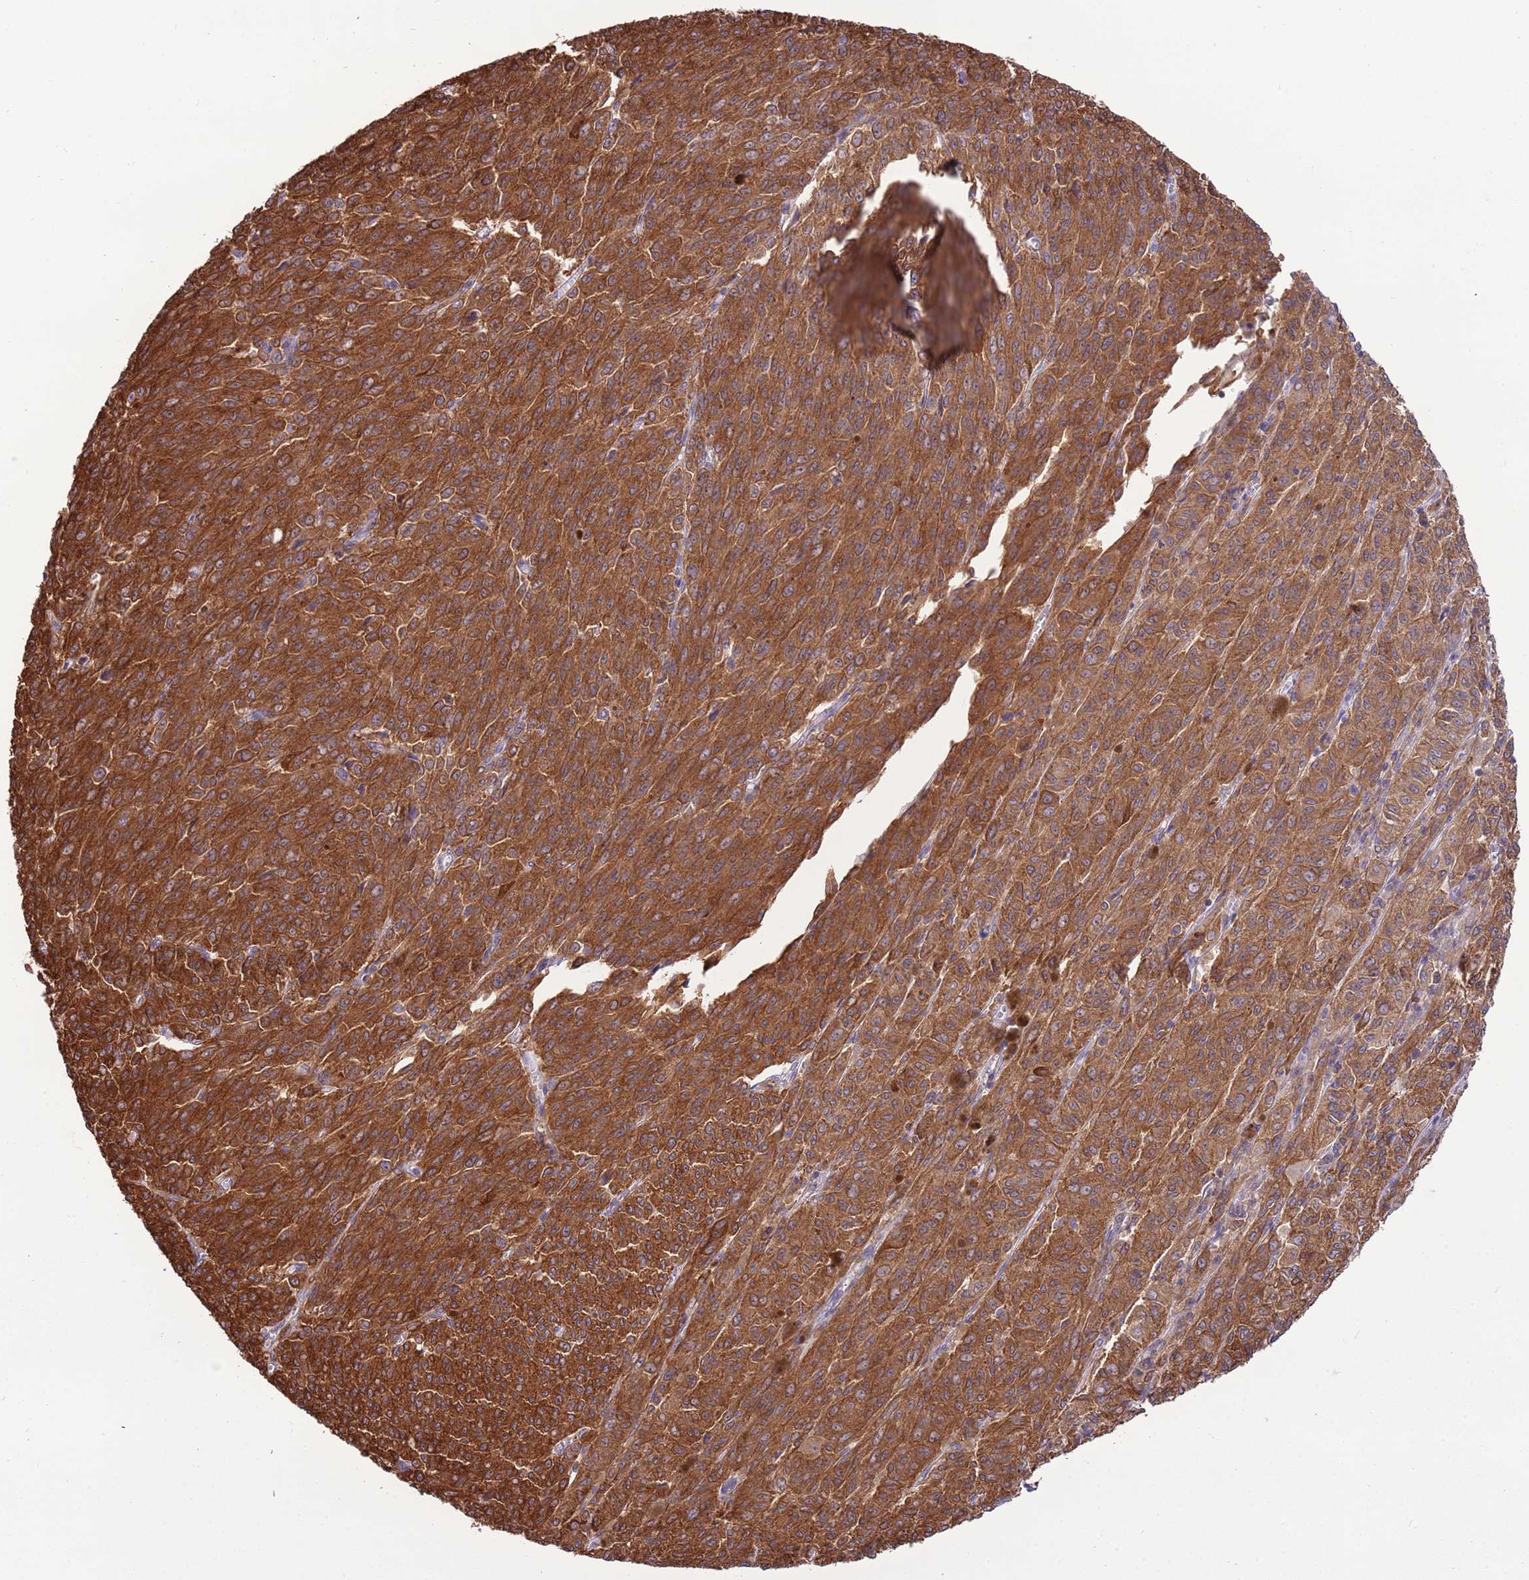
{"staining": {"intensity": "strong", "quantity": ">75%", "location": "cytoplasmic/membranous"}, "tissue": "melanoma", "cell_type": "Tumor cells", "image_type": "cancer", "snomed": [{"axis": "morphology", "description": "Malignant melanoma, NOS"}, {"axis": "topography", "description": "Skin"}], "caption": "A histopathology image of human melanoma stained for a protein exhibits strong cytoplasmic/membranous brown staining in tumor cells.", "gene": "STIP1", "patient": {"sex": "female", "age": 52}}